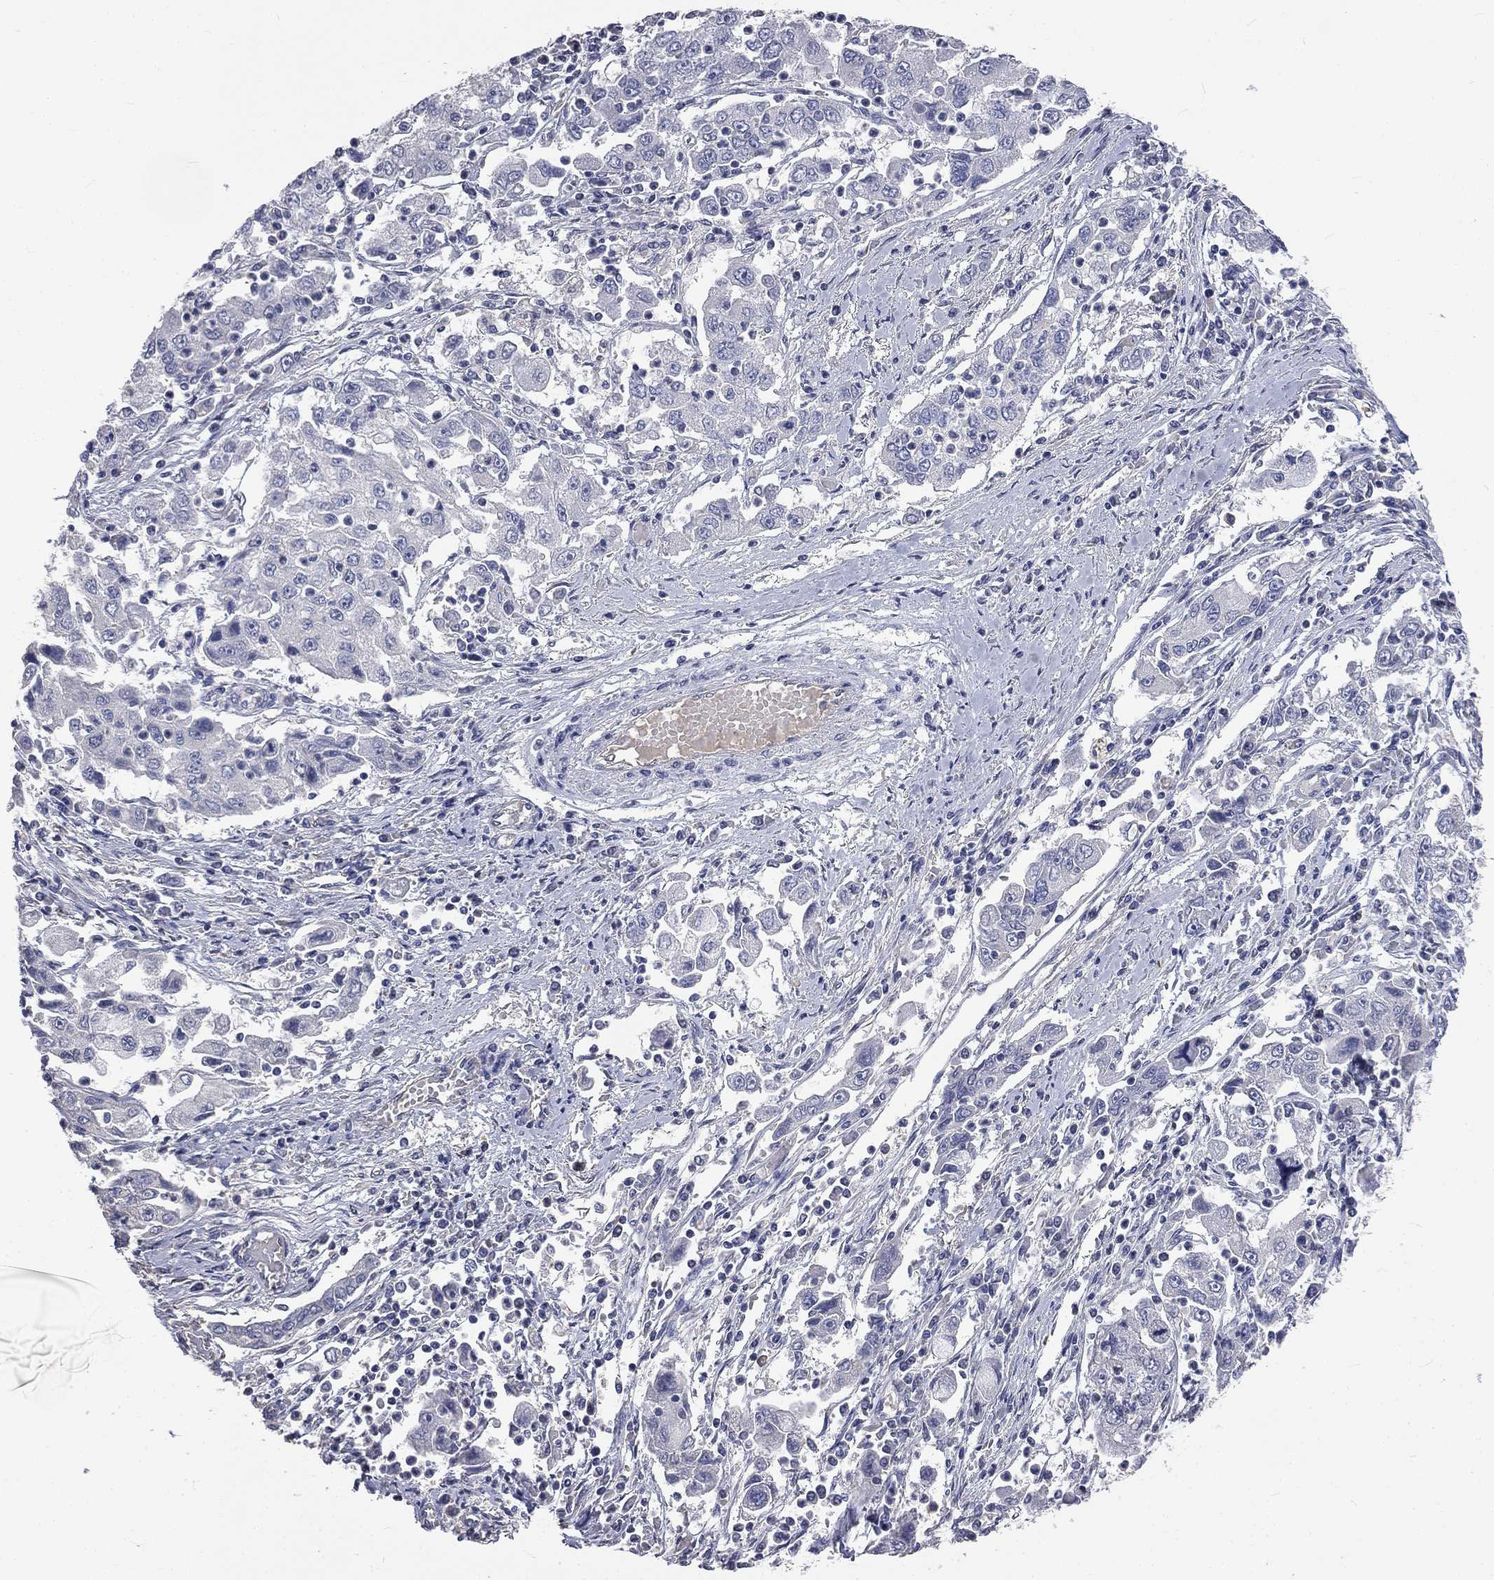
{"staining": {"intensity": "negative", "quantity": "none", "location": "none"}, "tissue": "cervical cancer", "cell_type": "Tumor cells", "image_type": "cancer", "snomed": [{"axis": "morphology", "description": "Squamous cell carcinoma, NOS"}, {"axis": "topography", "description": "Cervix"}], "caption": "Tumor cells show no significant protein expression in cervical squamous cell carcinoma.", "gene": "CROCC", "patient": {"sex": "female", "age": 36}}